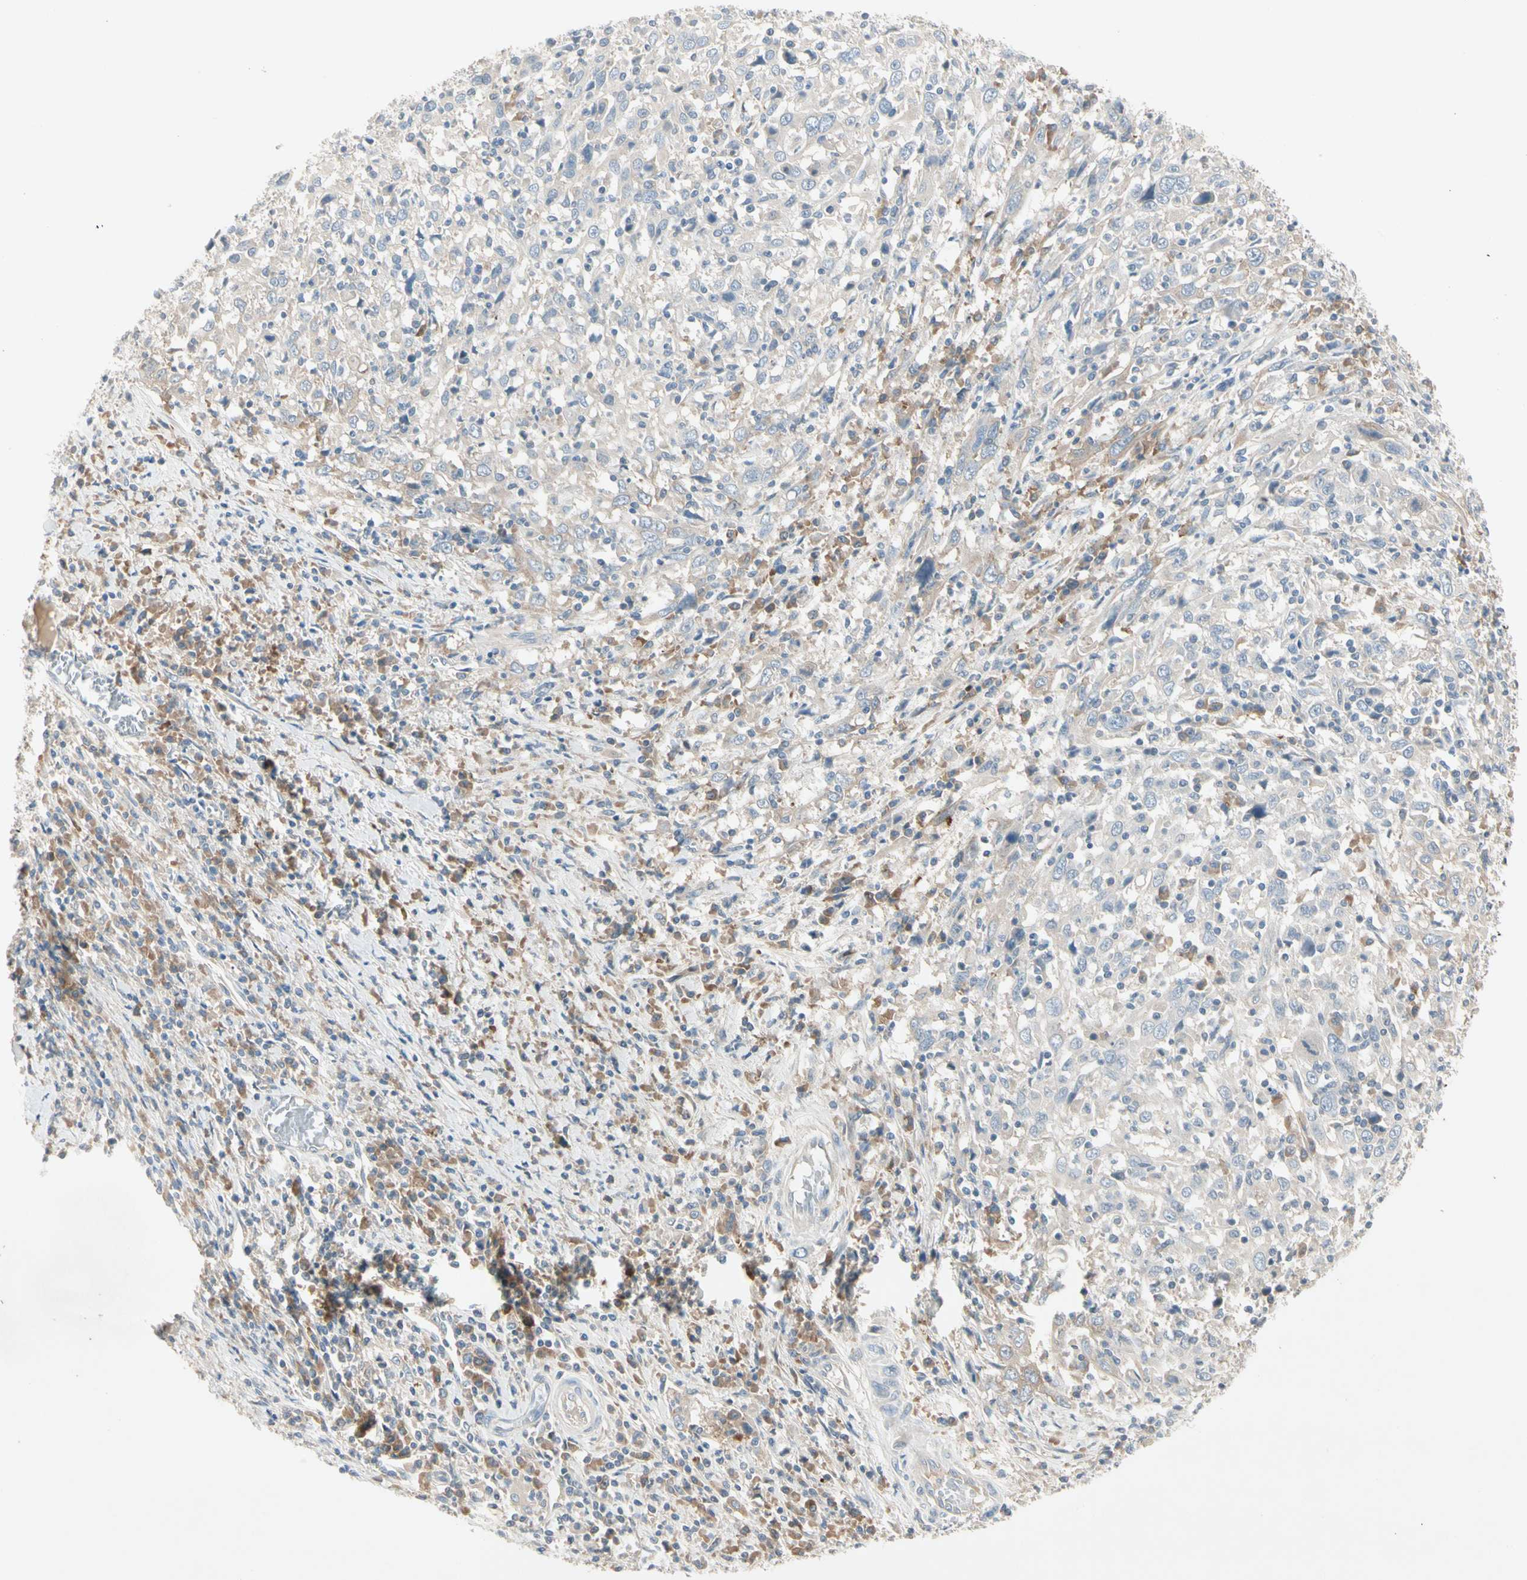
{"staining": {"intensity": "negative", "quantity": "none", "location": "none"}, "tissue": "cervical cancer", "cell_type": "Tumor cells", "image_type": "cancer", "snomed": [{"axis": "morphology", "description": "Squamous cell carcinoma, NOS"}, {"axis": "topography", "description": "Cervix"}], "caption": "Immunohistochemistry (IHC) of human cervical squamous cell carcinoma reveals no expression in tumor cells.", "gene": "IL1R1", "patient": {"sex": "female", "age": 46}}